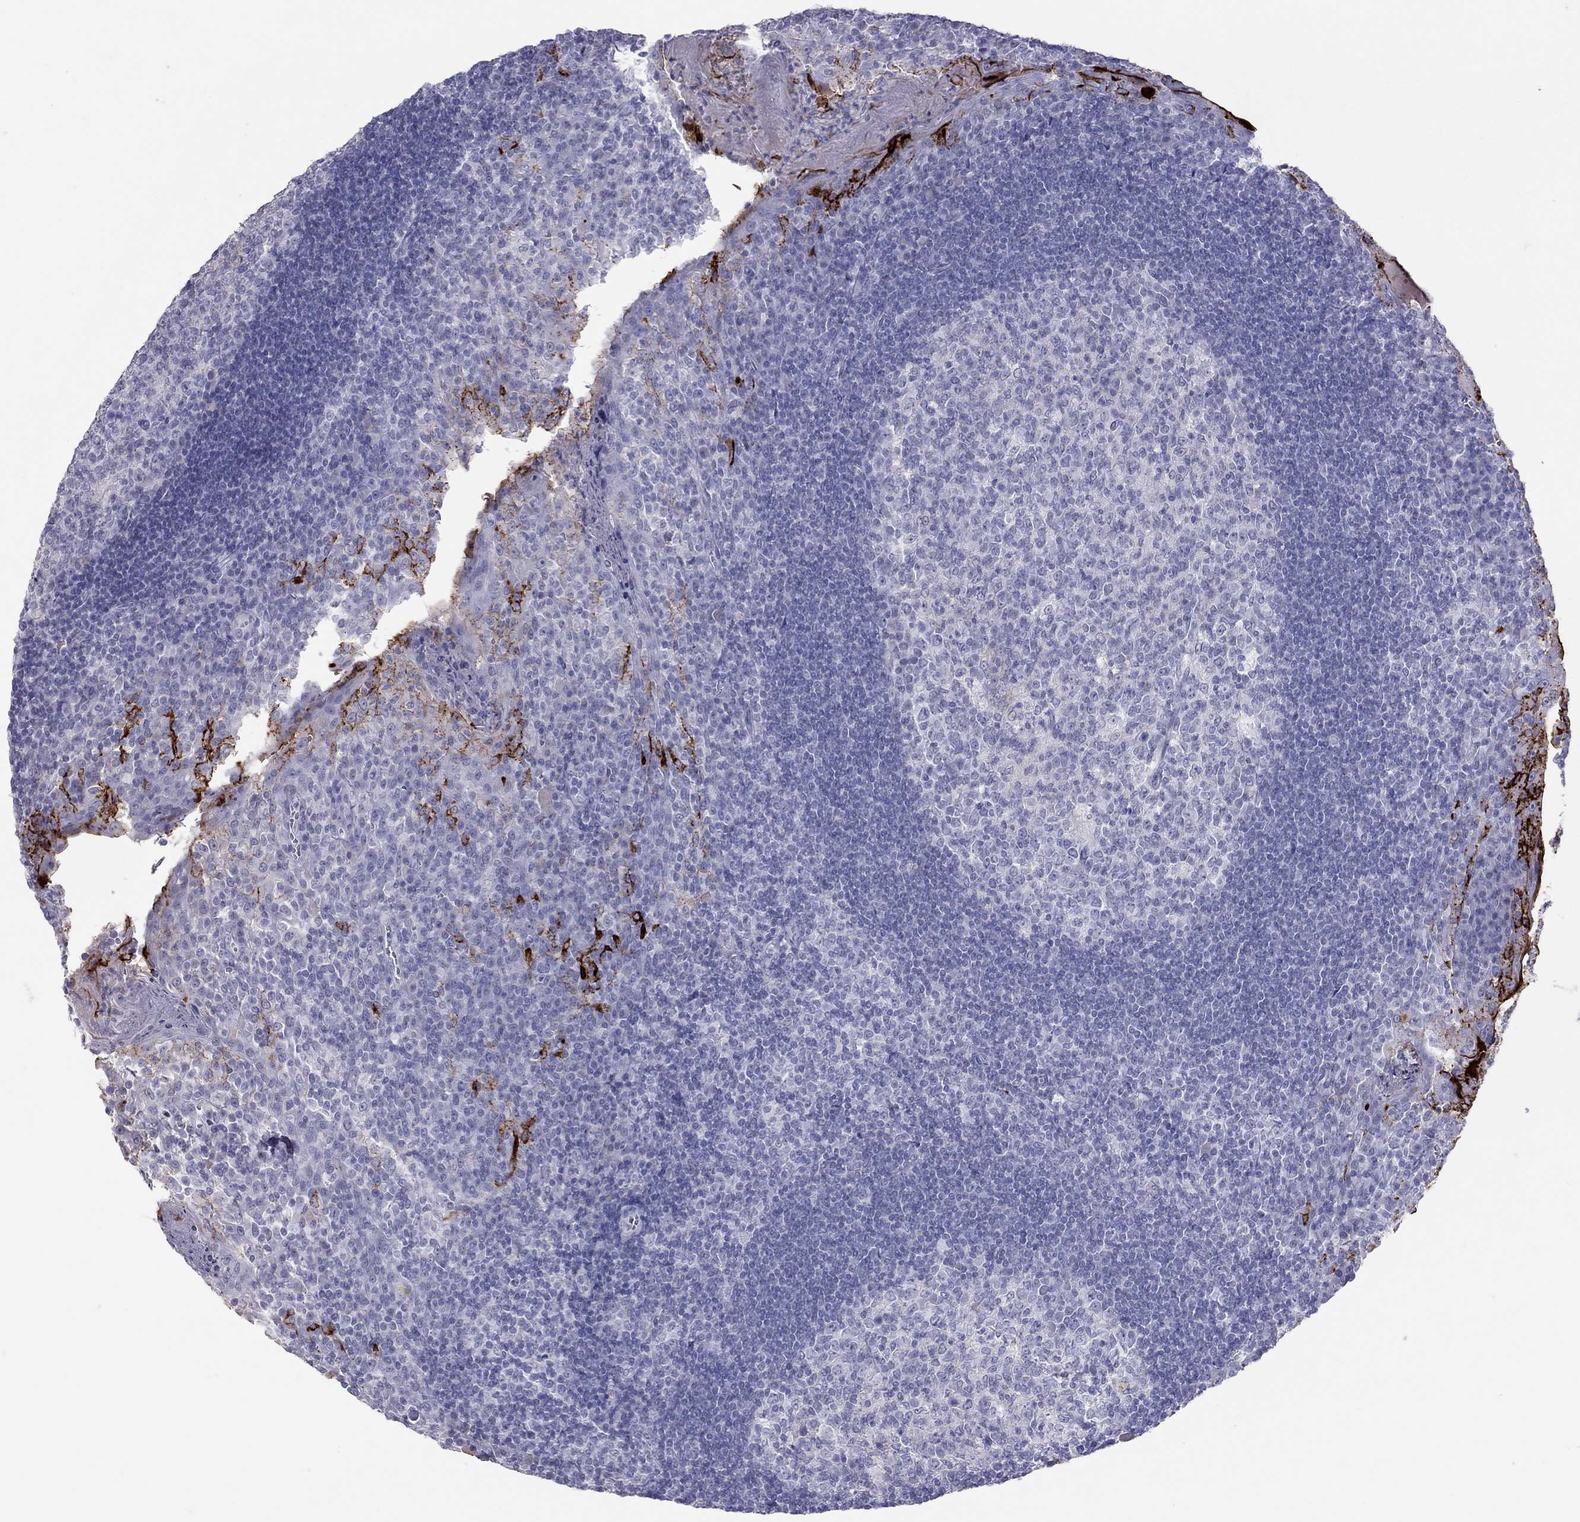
{"staining": {"intensity": "negative", "quantity": "none", "location": "none"}, "tissue": "tonsil", "cell_type": "Germinal center cells", "image_type": "normal", "snomed": [{"axis": "morphology", "description": "Normal tissue, NOS"}, {"axis": "topography", "description": "Tonsil"}], "caption": "The histopathology image exhibits no staining of germinal center cells in unremarkable tonsil.", "gene": "MUC16", "patient": {"sex": "female", "age": 12}}